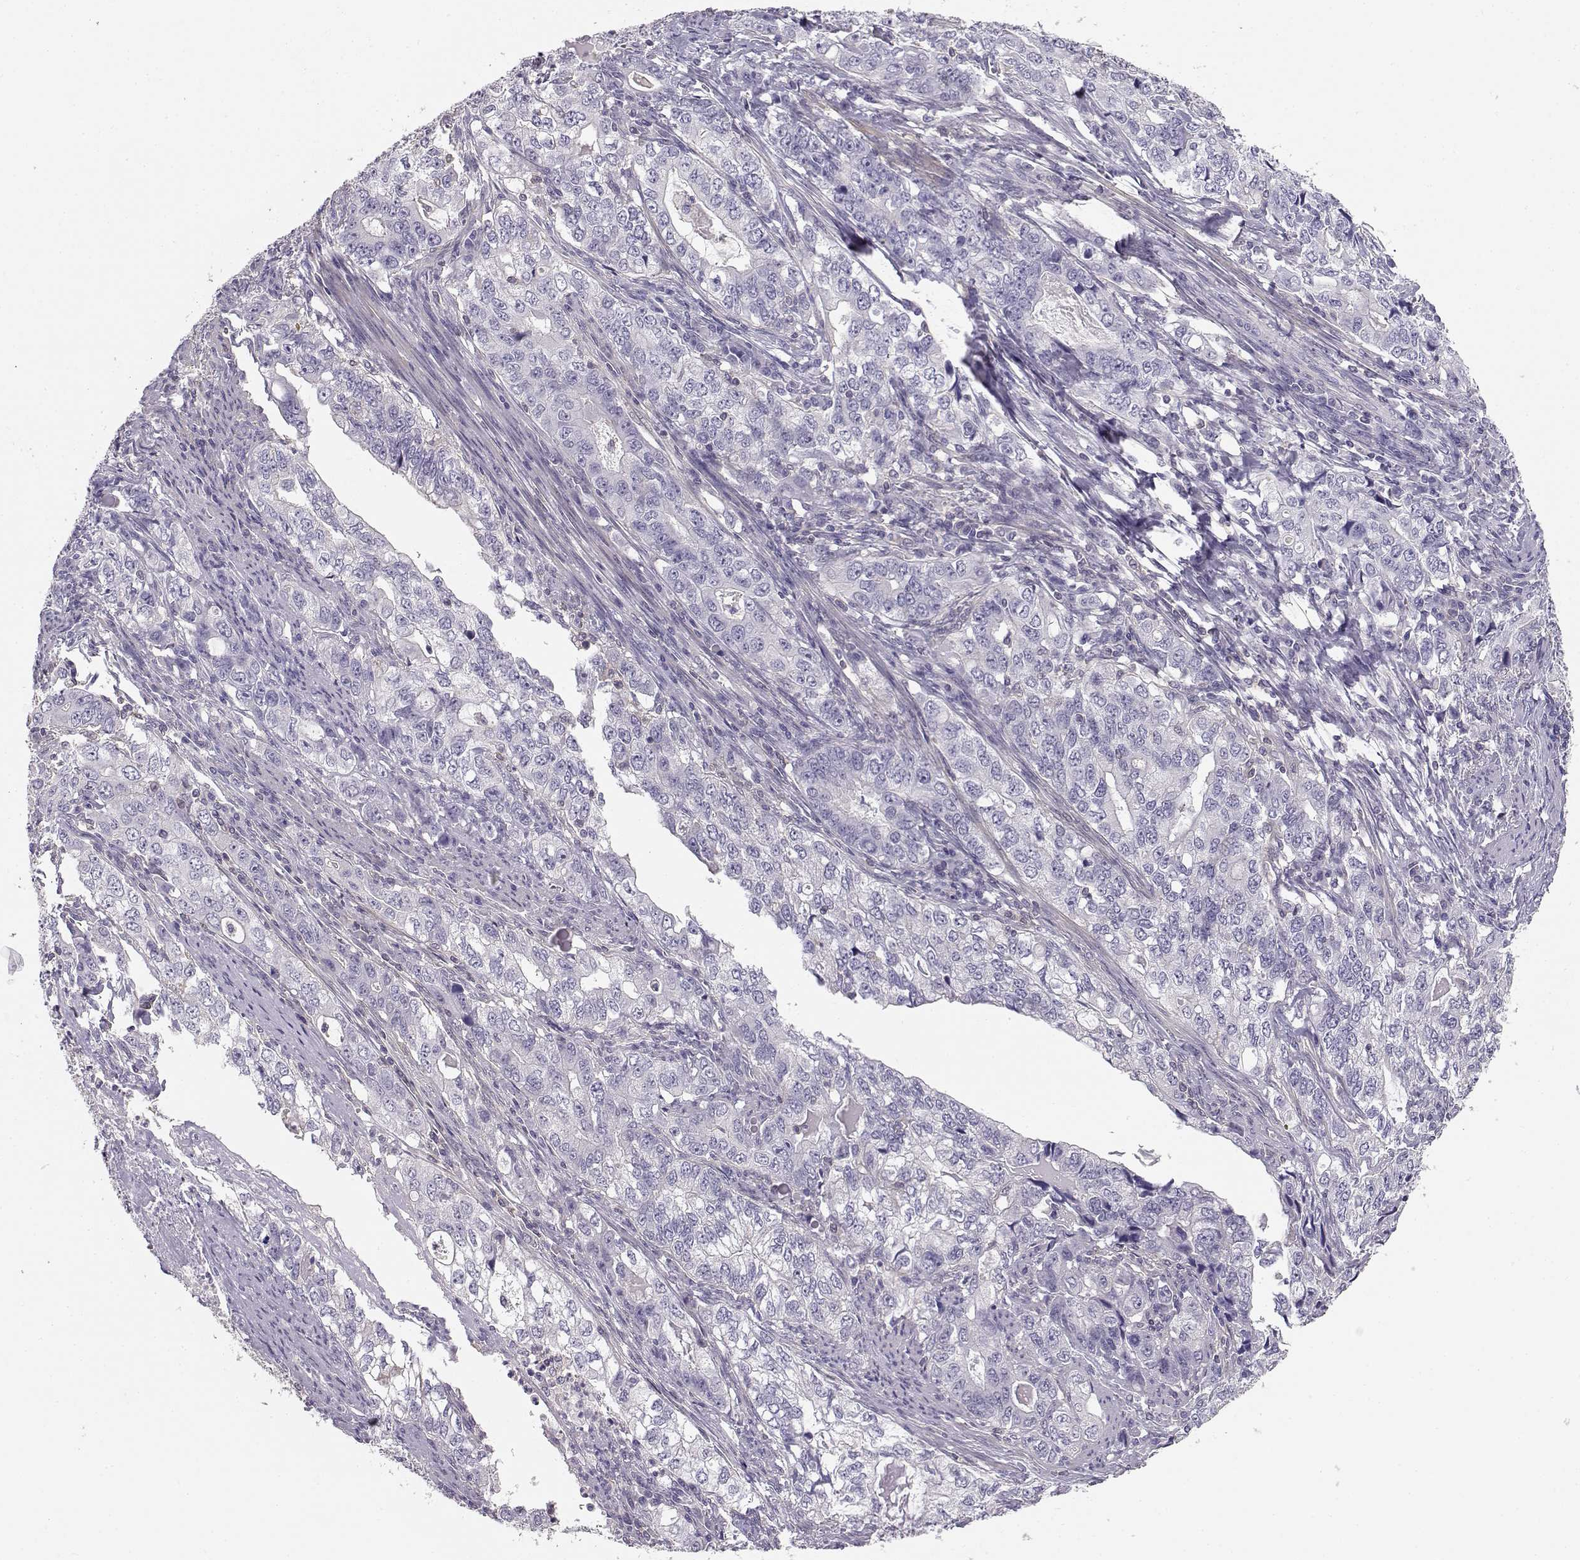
{"staining": {"intensity": "negative", "quantity": "none", "location": "none"}, "tissue": "stomach cancer", "cell_type": "Tumor cells", "image_type": "cancer", "snomed": [{"axis": "morphology", "description": "Adenocarcinoma, NOS"}, {"axis": "topography", "description": "Stomach, lower"}], "caption": "A high-resolution micrograph shows immunohistochemistry staining of stomach cancer (adenocarcinoma), which demonstrates no significant expression in tumor cells.", "gene": "DAPL1", "patient": {"sex": "female", "age": 72}}